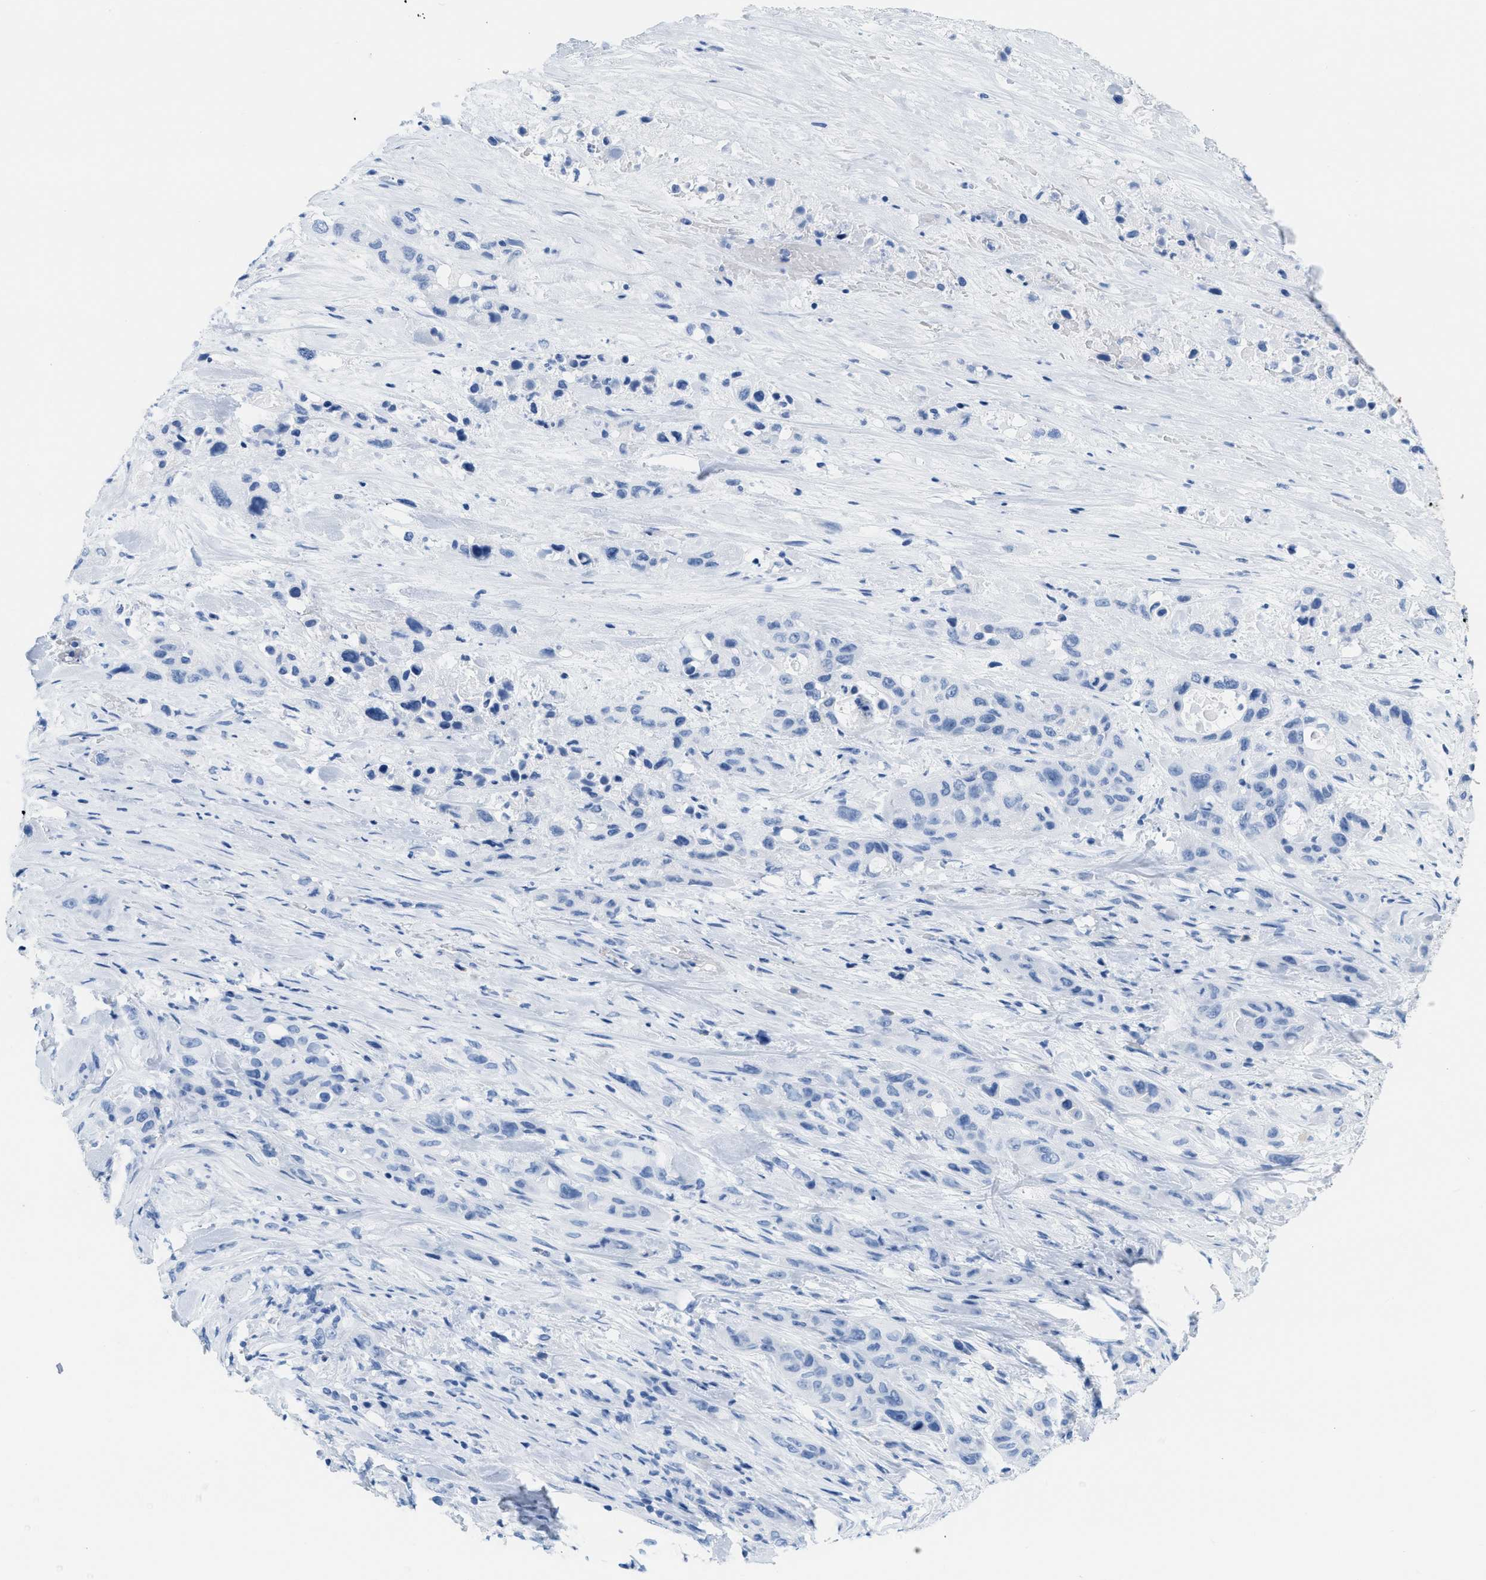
{"staining": {"intensity": "negative", "quantity": "none", "location": "none"}, "tissue": "pancreatic cancer", "cell_type": "Tumor cells", "image_type": "cancer", "snomed": [{"axis": "morphology", "description": "Adenocarcinoma, NOS"}, {"axis": "topography", "description": "Pancreas"}], "caption": "A micrograph of pancreatic cancer stained for a protein reveals no brown staining in tumor cells. (DAB immunohistochemistry (IHC) visualized using brightfield microscopy, high magnification).", "gene": "ASGR1", "patient": {"sex": "male", "age": 53}}